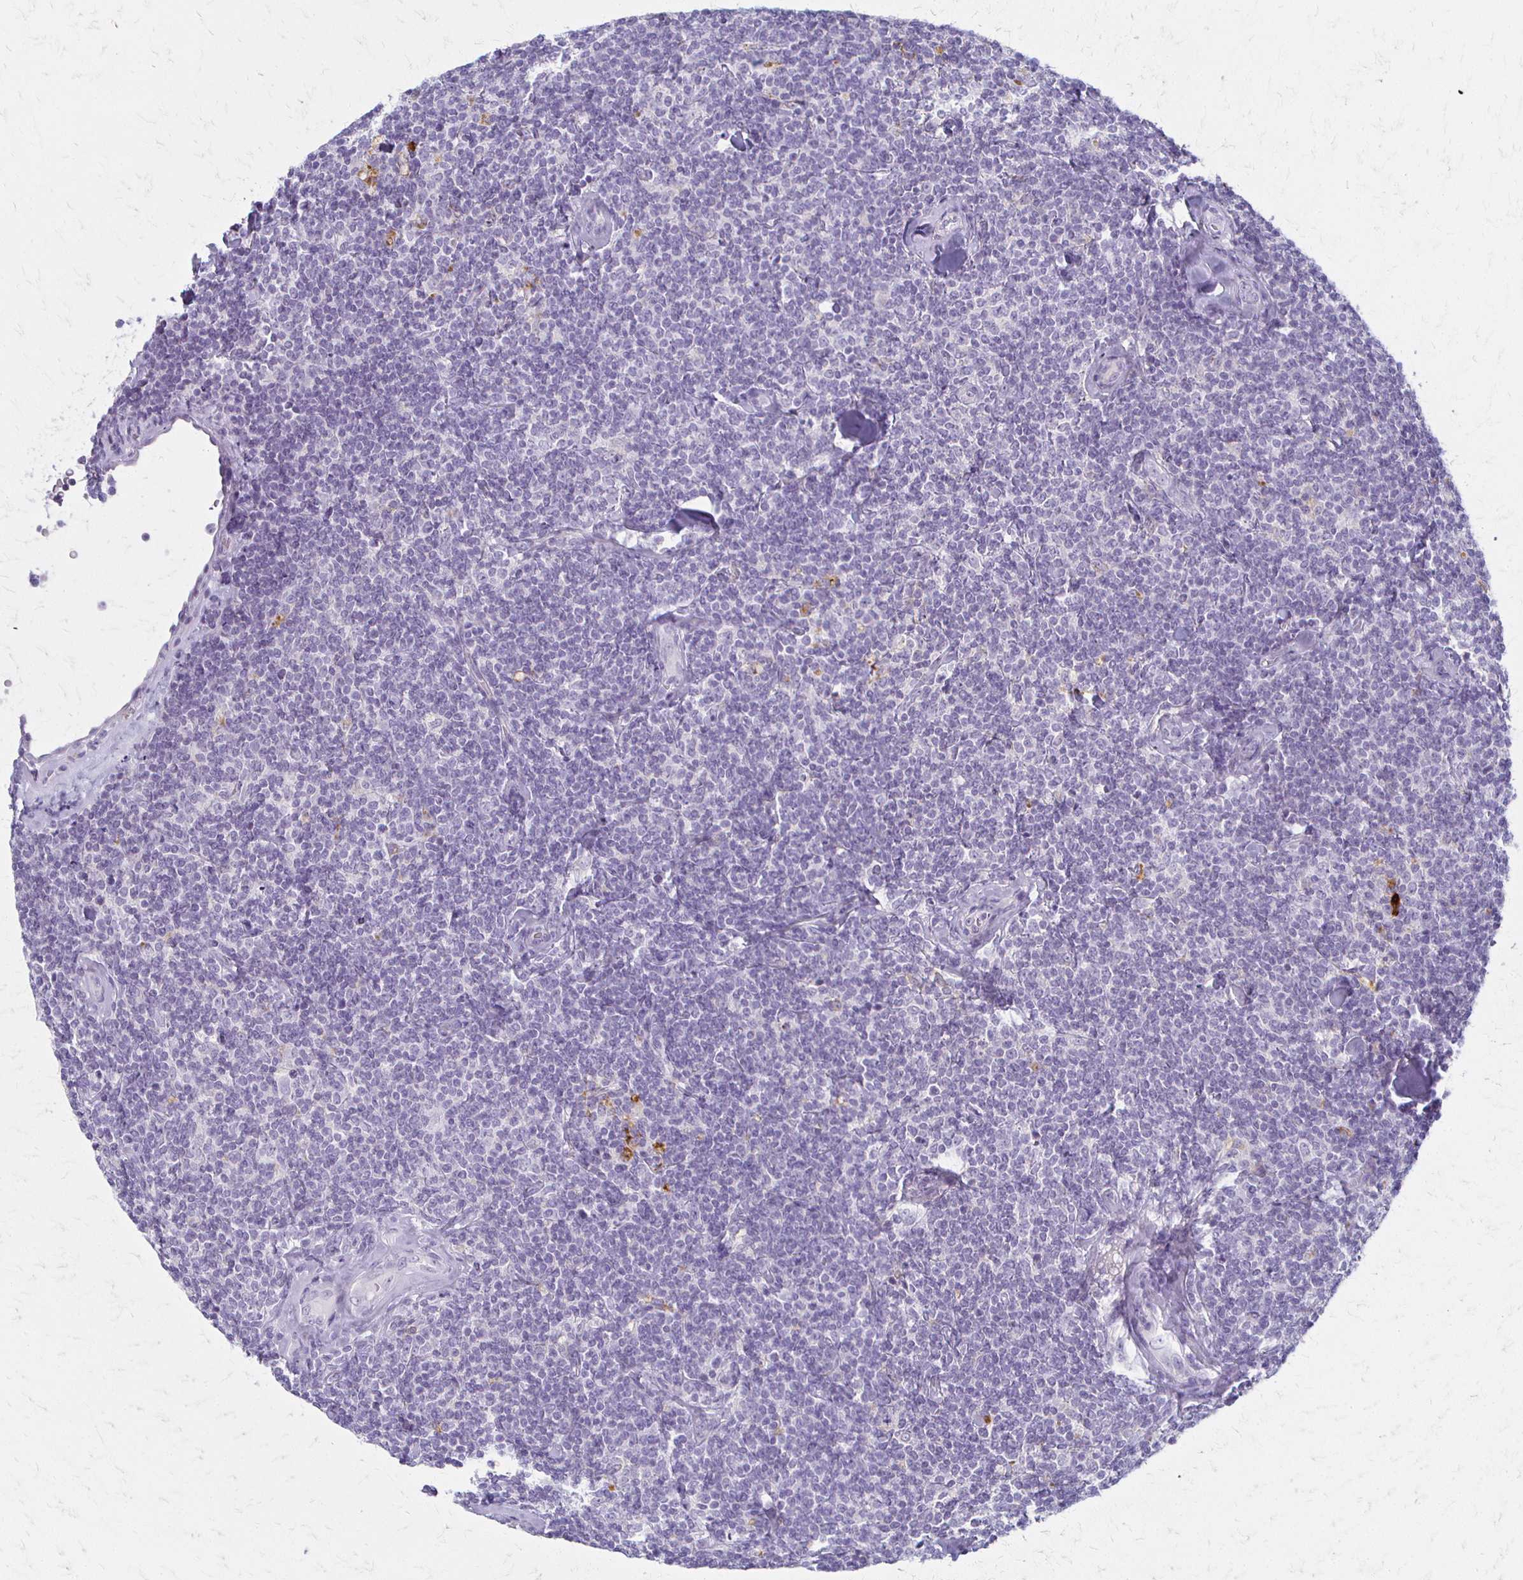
{"staining": {"intensity": "negative", "quantity": "none", "location": "none"}, "tissue": "lymphoma", "cell_type": "Tumor cells", "image_type": "cancer", "snomed": [{"axis": "morphology", "description": "Malignant lymphoma, non-Hodgkin's type, Low grade"}, {"axis": "topography", "description": "Lymph node"}], "caption": "Tumor cells are negative for brown protein staining in low-grade malignant lymphoma, non-Hodgkin's type. The staining is performed using DAB (3,3'-diaminobenzidine) brown chromogen with nuclei counter-stained in using hematoxylin.", "gene": "ACP5", "patient": {"sex": "female", "age": 56}}